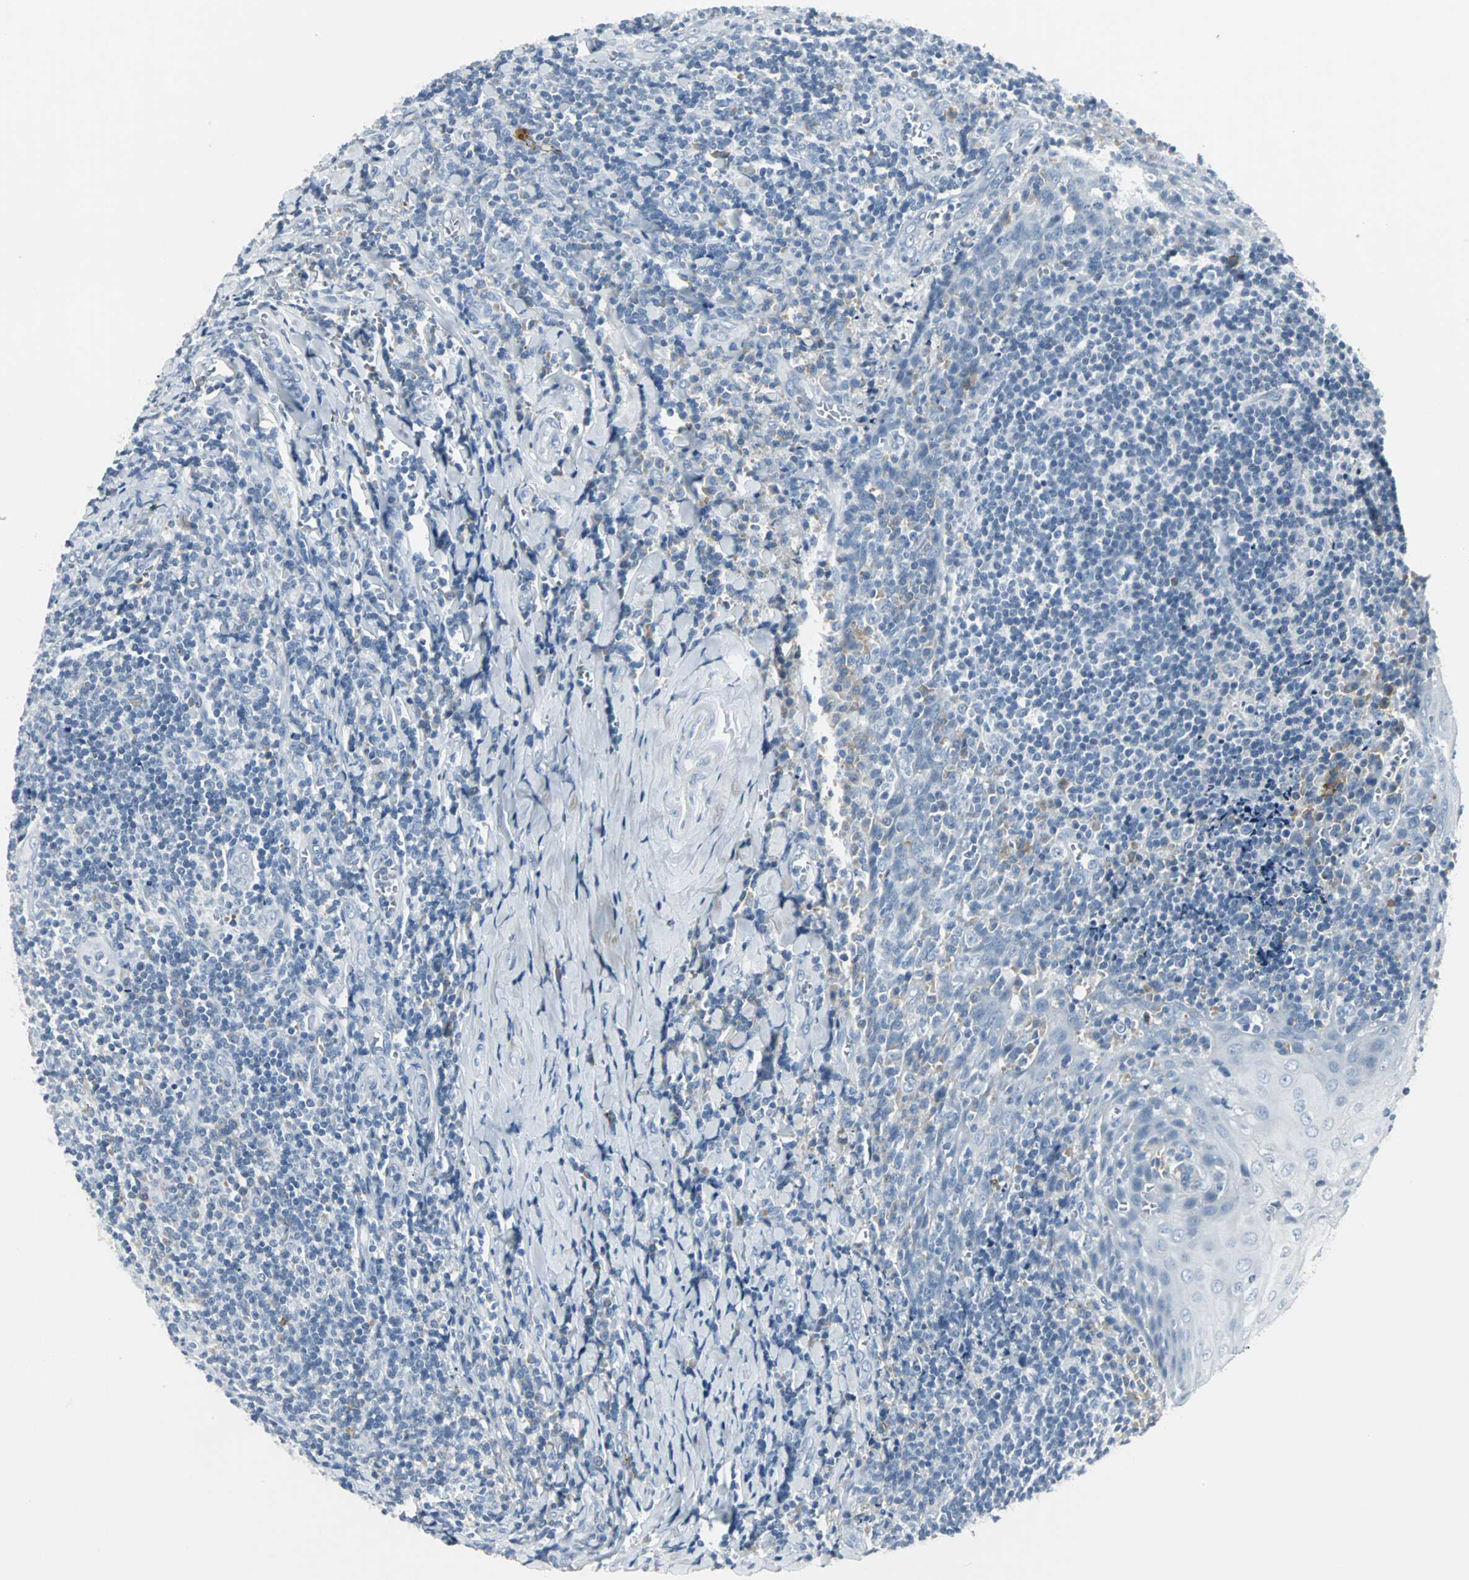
{"staining": {"intensity": "moderate", "quantity": "25%-75%", "location": "cytoplasmic/membranous"}, "tissue": "tonsil", "cell_type": "Germinal center cells", "image_type": "normal", "snomed": [{"axis": "morphology", "description": "Normal tissue, NOS"}, {"axis": "topography", "description": "Tonsil"}], "caption": "The micrograph demonstrates immunohistochemical staining of benign tonsil. There is moderate cytoplasmic/membranous staining is appreciated in about 25%-75% of germinal center cells. The staining was performed using DAB, with brown indicating positive protein expression. Nuclei are stained blue with hematoxylin.", "gene": "SLC2A5", "patient": {"sex": "male", "age": 20}}